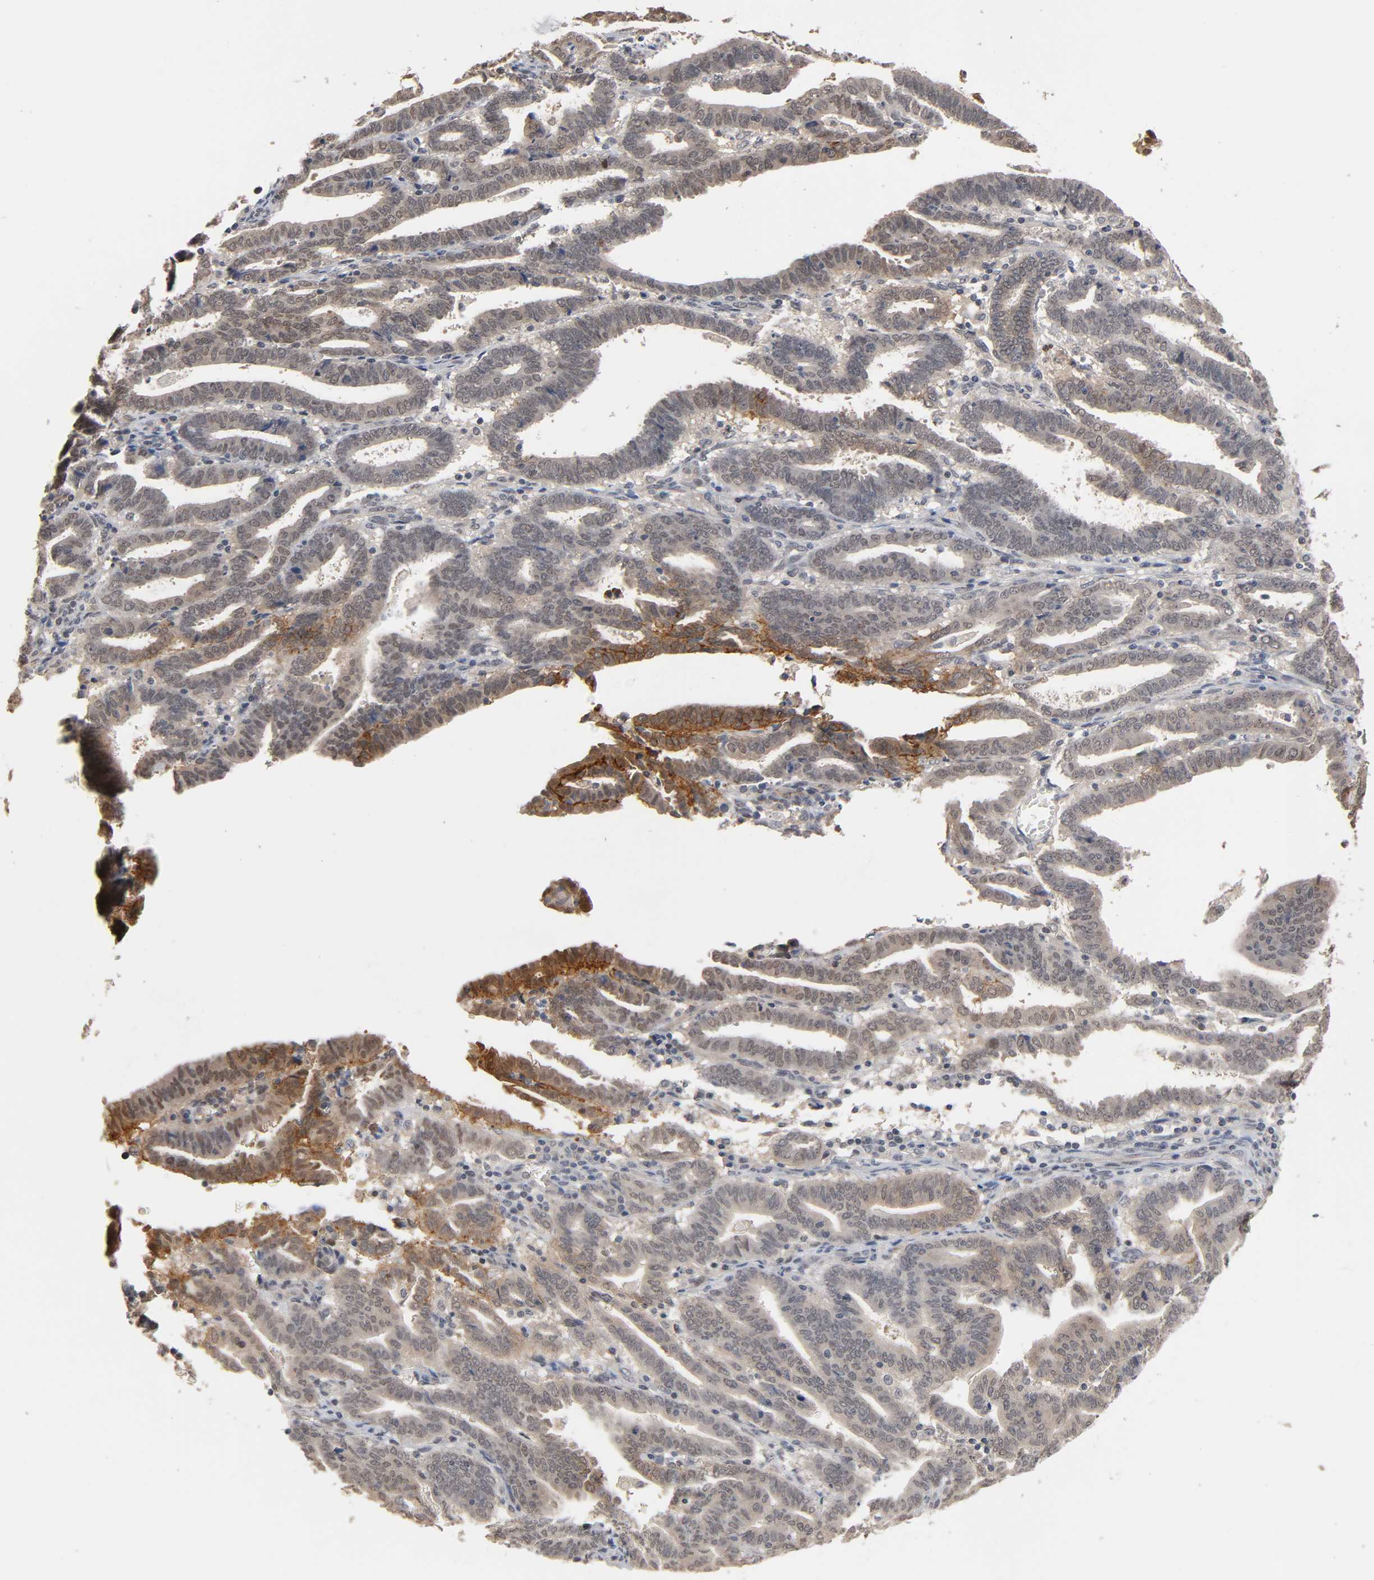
{"staining": {"intensity": "moderate", "quantity": "25%-75%", "location": "cytoplasmic/membranous"}, "tissue": "endometrial cancer", "cell_type": "Tumor cells", "image_type": "cancer", "snomed": [{"axis": "morphology", "description": "Adenocarcinoma, NOS"}, {"axis": "topography", "description": "Uterus"}], "caption": "This image shows immunohistochemistry (IHC) staining of endometrial cancer, with medium moderate cytoplasmic/membranous positivity in approximately 25%-75% of tumor cells.", "gene": "HTR1E", "patient": {"sex": "female", "age": 83}}